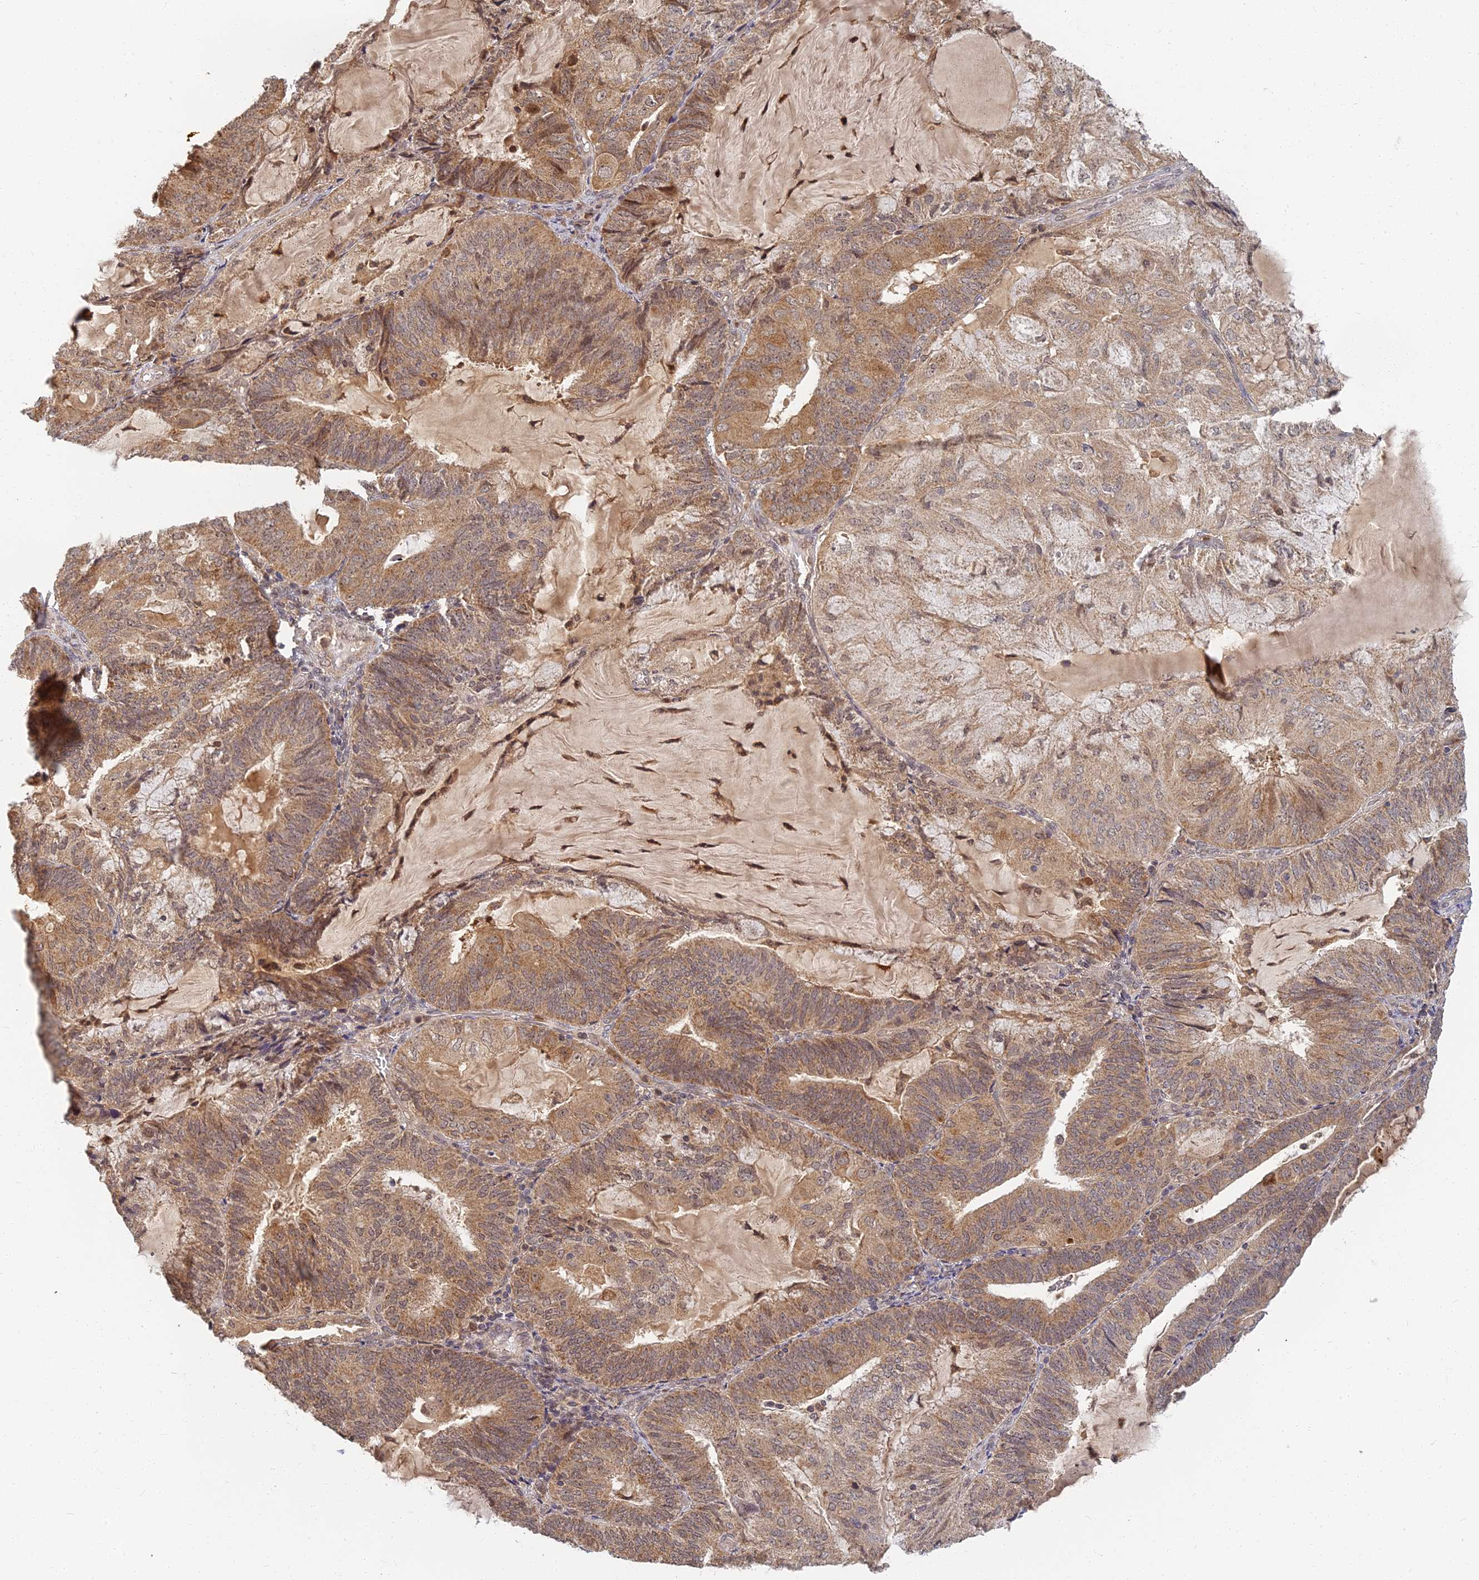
{"staining": {"intensity": "moderate", "quantity": ">75%", "location": "cytoplasmic/membranous"}, "tissue": "endometrial cancer", "cell_type": "Tumor cells", "image_type": "cancer", "snomed": [{"axis": "morphology", "description": "Adenocarcinoma, NOS"}, {"axis": "topography", "description": "Endometrium"}], "caption": "Endometrial cancer (adenocarcinoma) stained for a protein (brown) exhibits moderate cytoplasmic/membranous positive expression in approximately >75% of tumor cells.", "gene": "RGL3", "patient": {"sex": "female", "age": 81}}